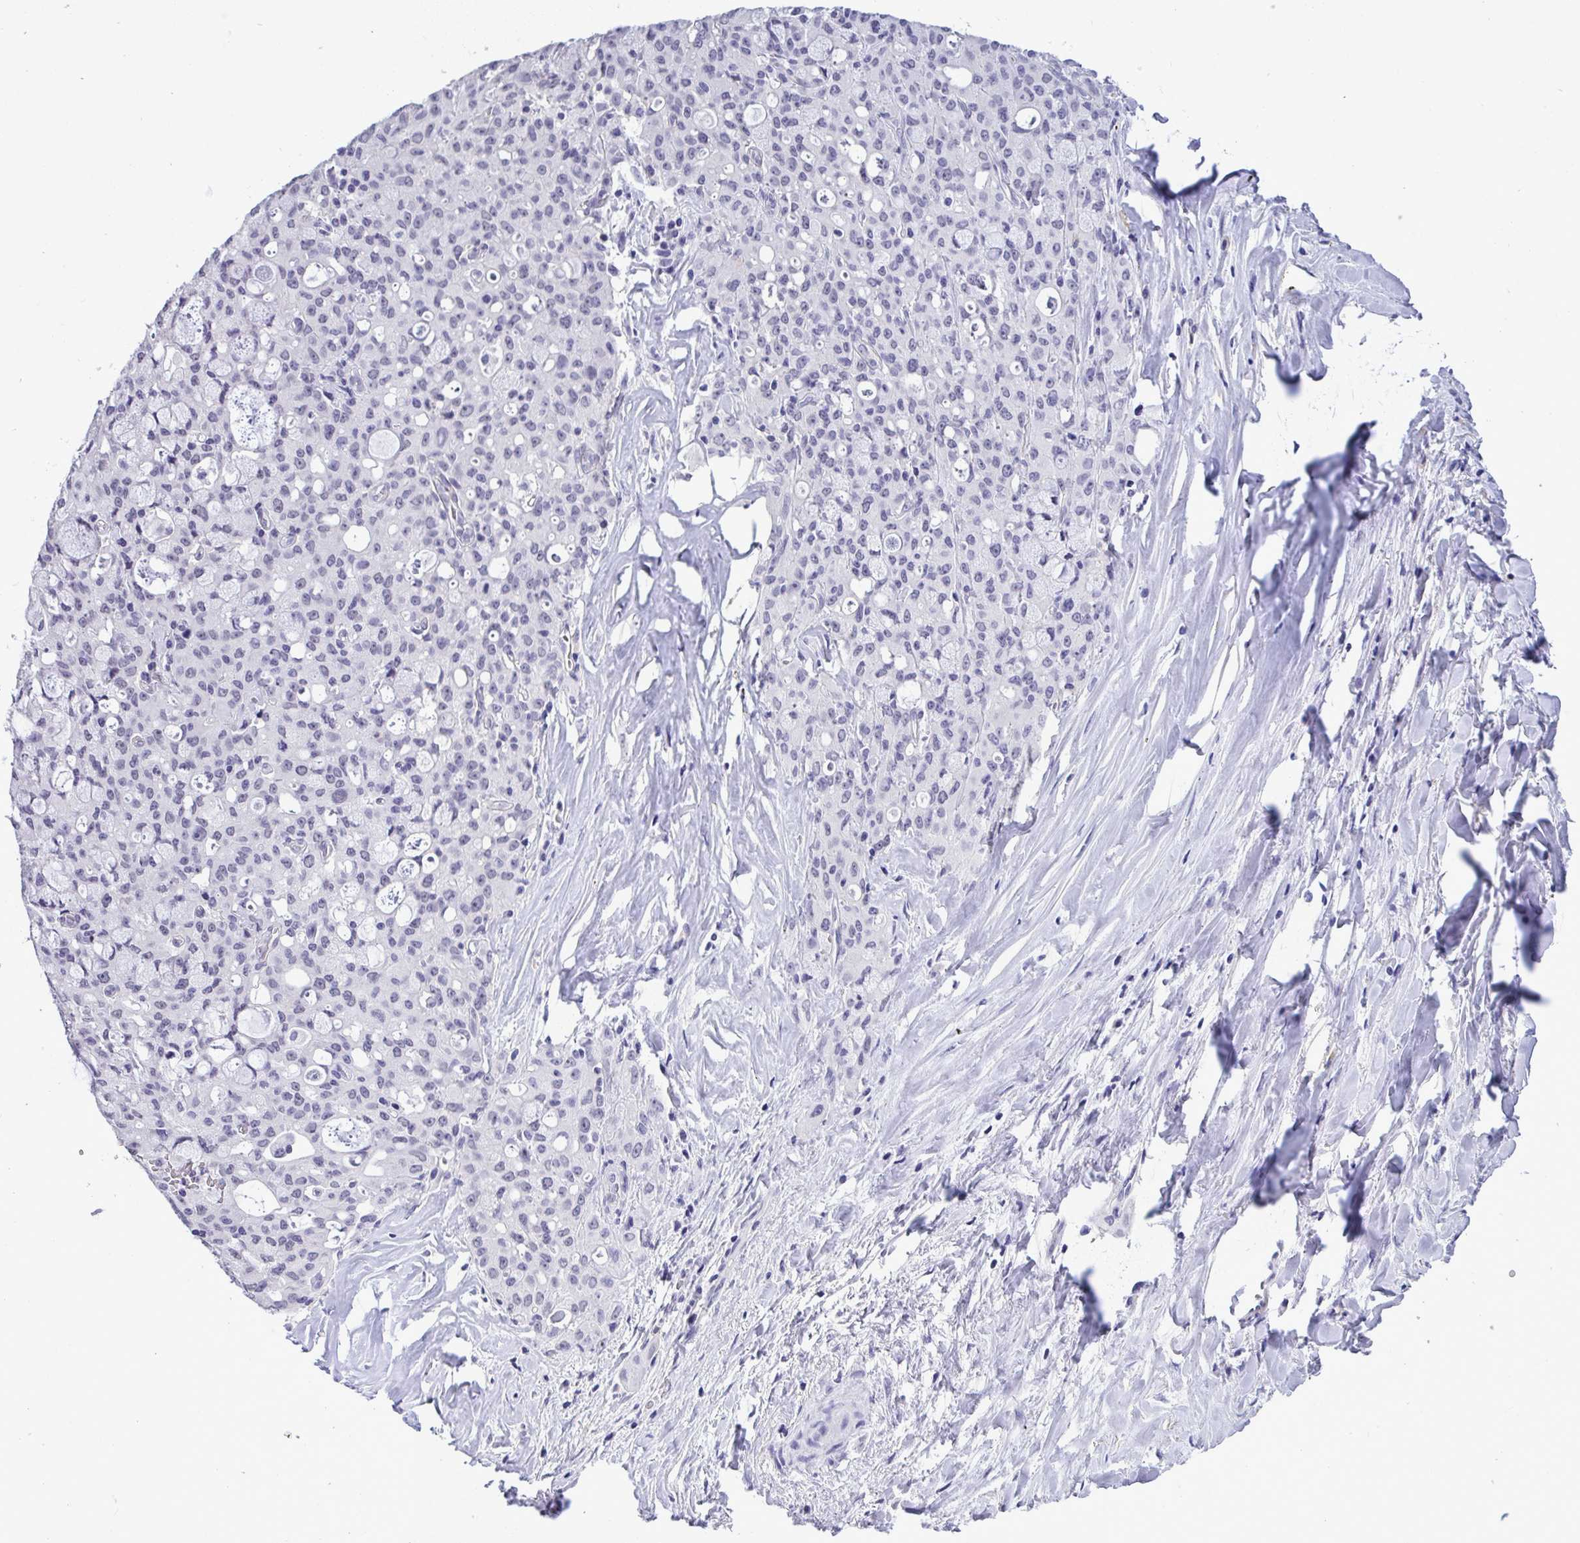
{"staining": {"intensity": "negative", "quantity": "none", "location": "none"}, "tissue": "lung cancer", "cell_type": "Tumor cells", "image_type": "cancer", "snomed": [{"axis": "morphology", "description": "Adenocarcinoma, NOS"}, {"axis": "topography", "description": "Lung"}], "caption": "DAB (3,3'-diaminobenzidine) immunohistochemical staining of adenocarcinoma (lung) demonstrates no significant staining in tumor cells.", "gene": "YBX2", "patient": {"sex": "female", "age": 44}}